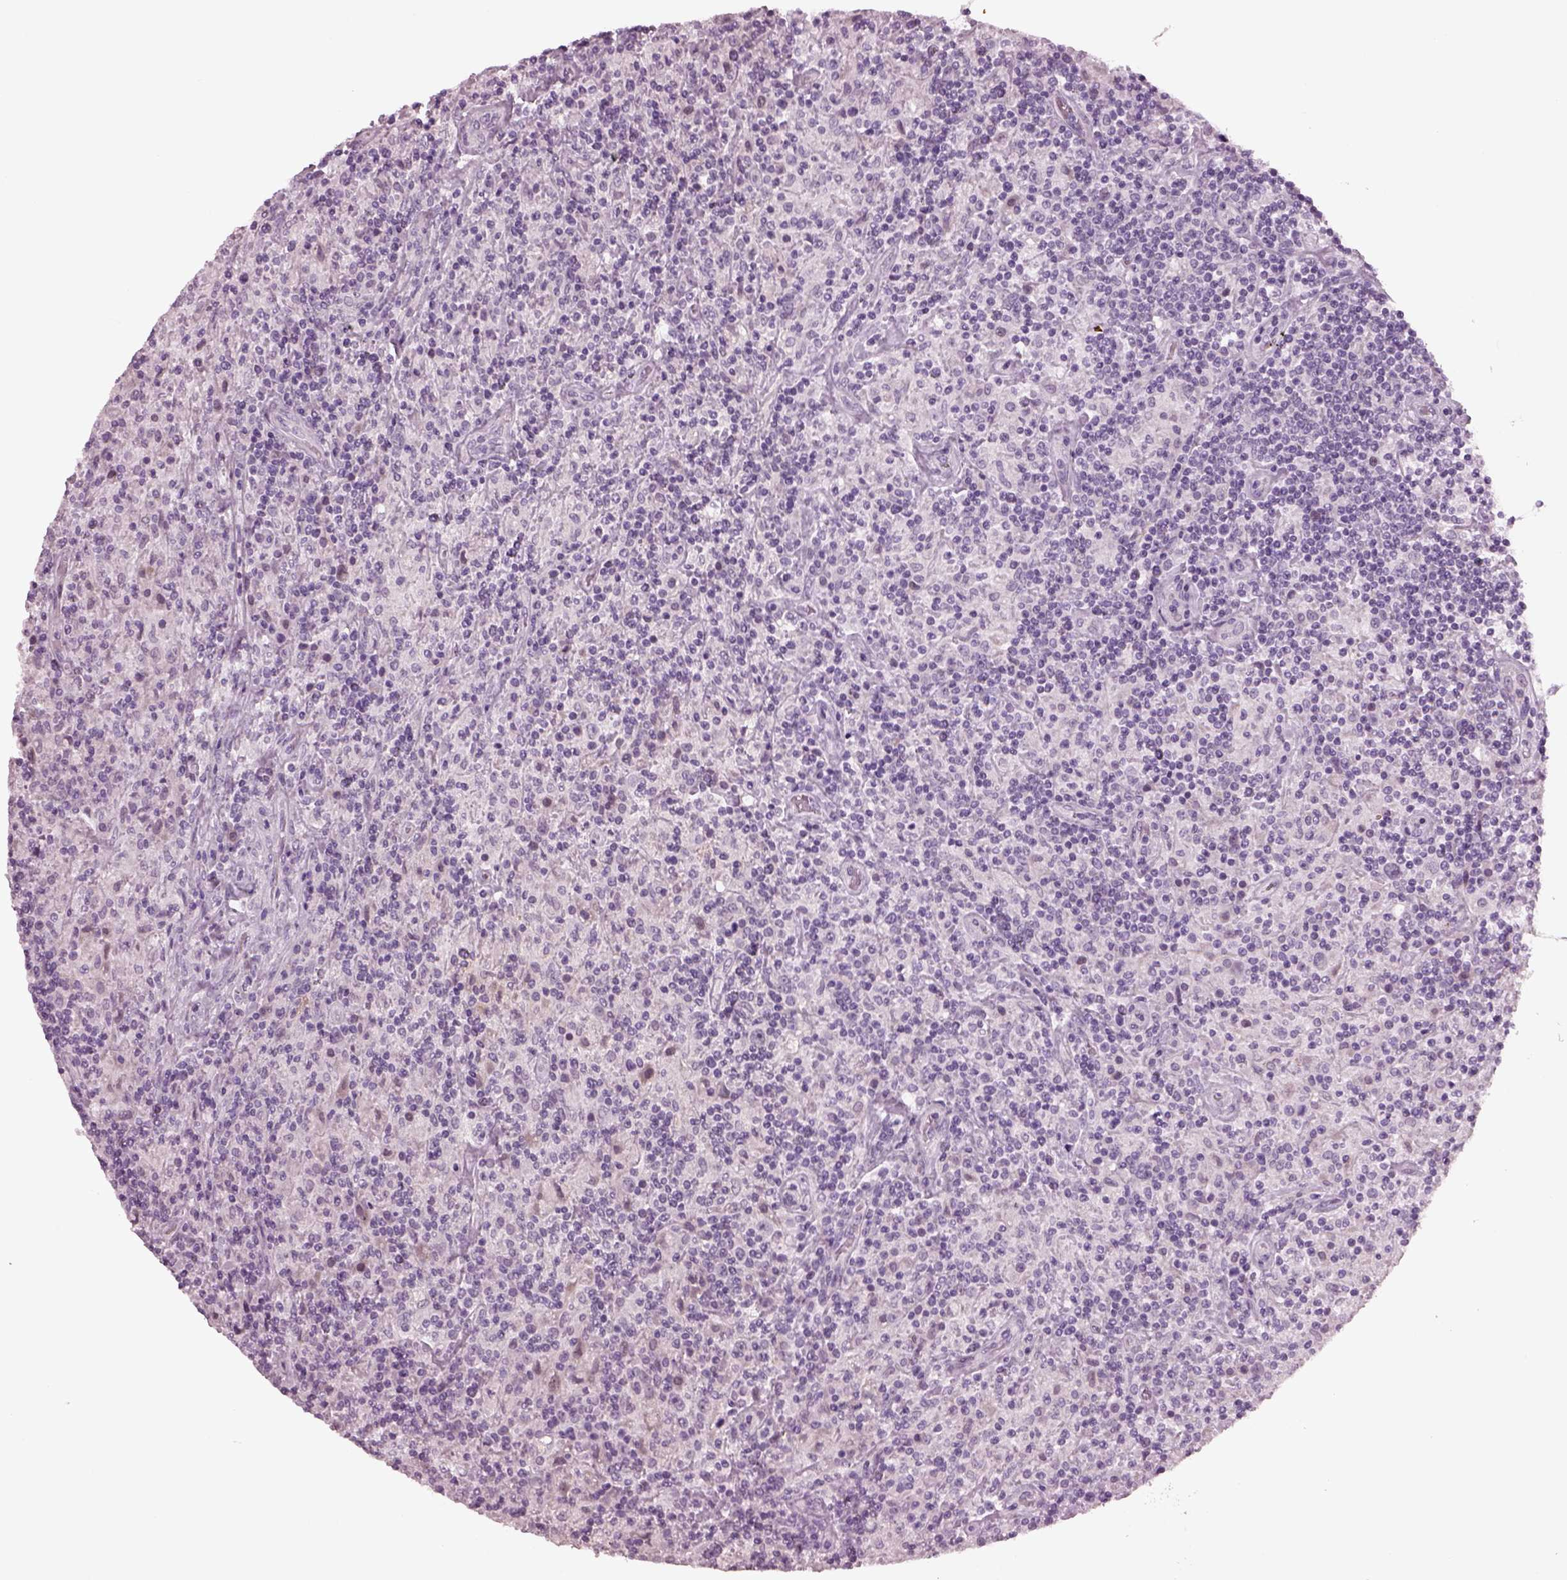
{"staining": {"intensity": "negative", "quantity": "none", "location": "none"}, "tissue": "lymphoma", "cell_type": "Tumor cells", "image_type": "cancer", "snomed": [{"axis": "morphology", "description": "Hodgkin's disease, NOS"}, {"axis": "topography", "description": "Lymph node"}], "caption": "Immunohistochemistry histopathology image of neoplastic tissue: lymphoma stained with DAB (3,3'-diaminobenzidine) displays no significant protein positivity in tumor cells. (DAB immunohistochemistry (IHC) visualized using brightfield microscopy, high magnification).", "gene": "CYLC1", "patient": {"sex": "male", "age": 70}}